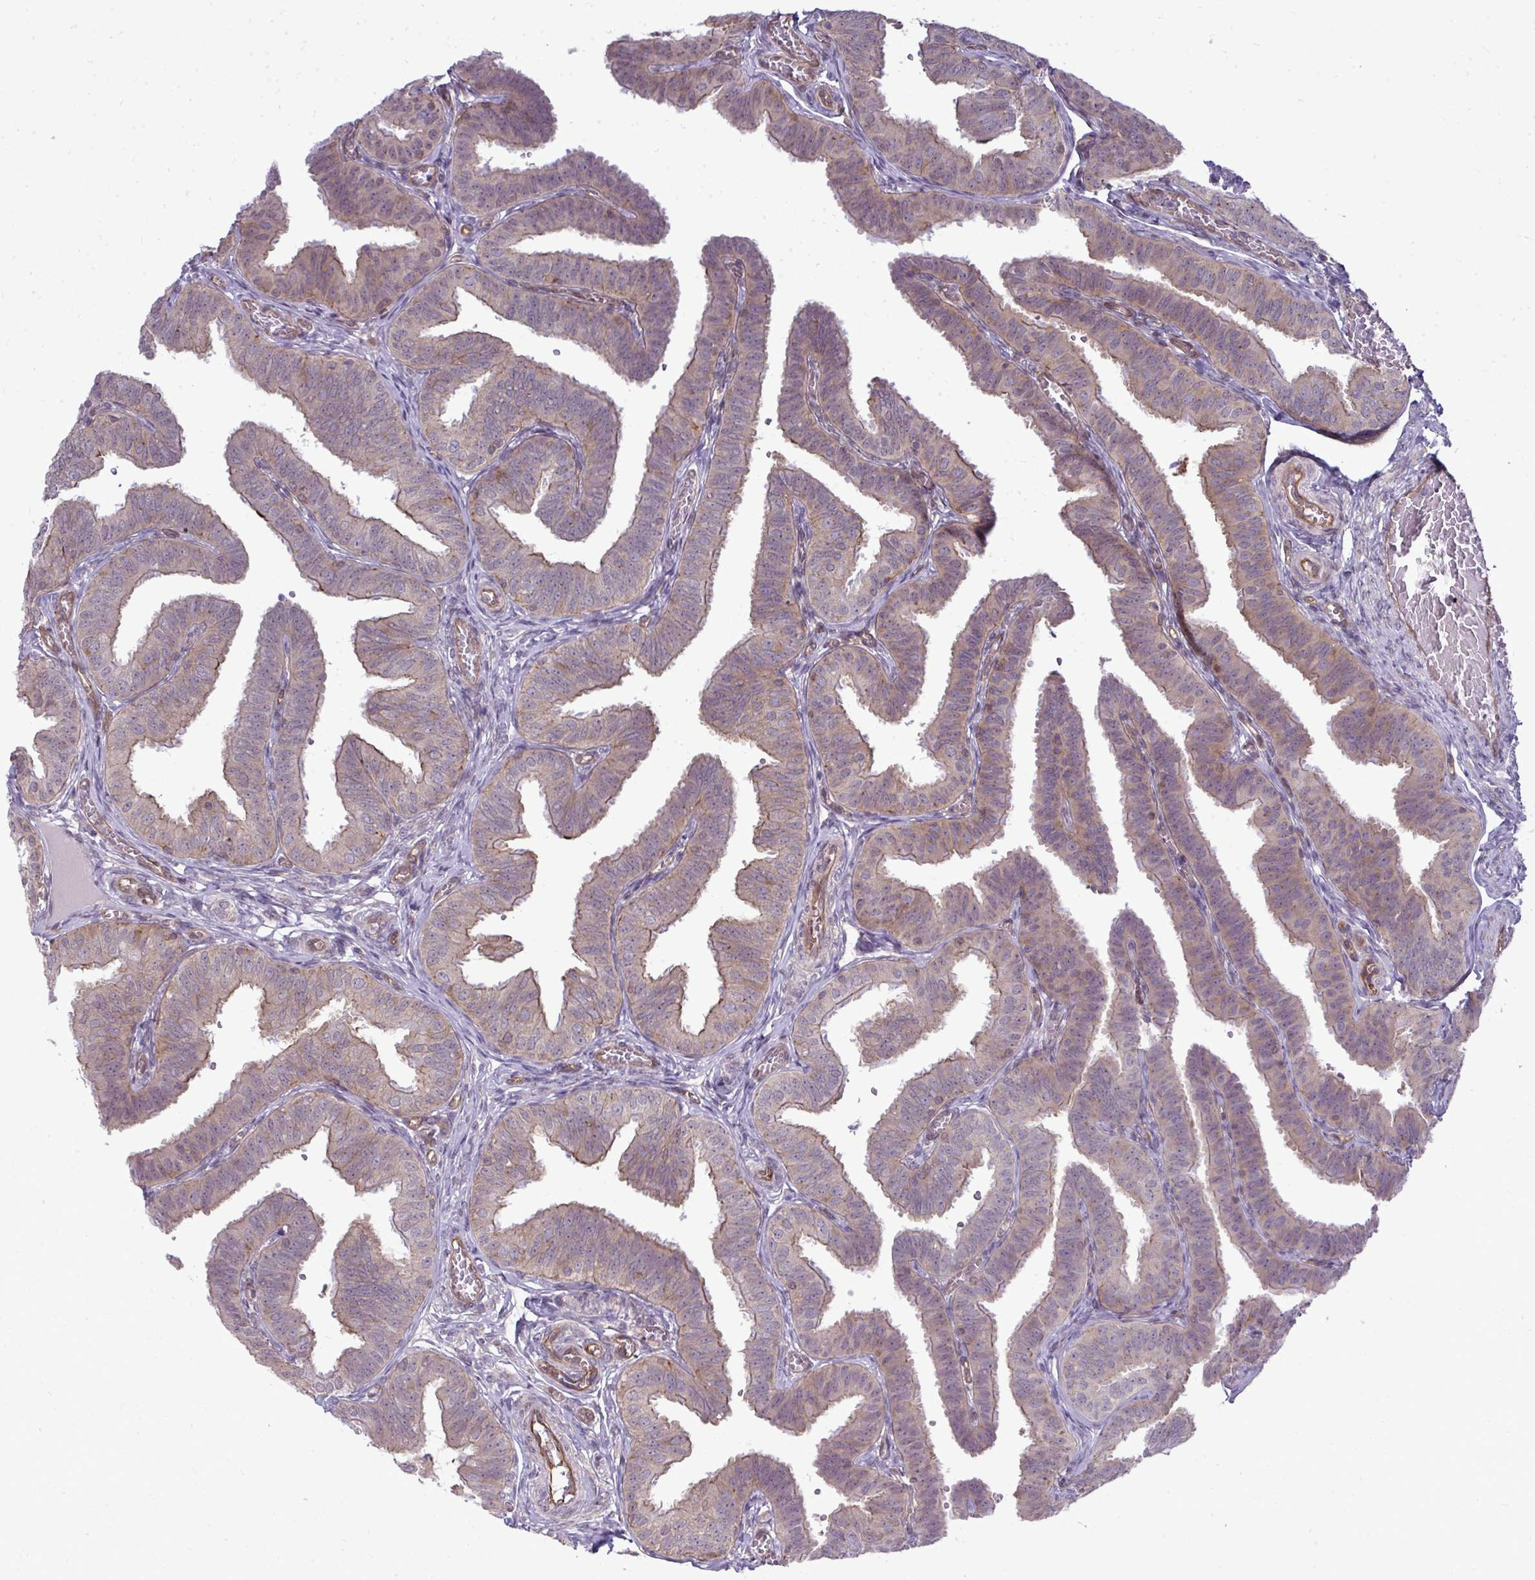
{"staining": {"intensity": "moderate", "quantity": "25%-75%", "location": "cytoplasmic/membranous"}, "tissue": "fallopian tube", "cell_type": "Glandular cells", "image_type": "normal", "snomed": [{"axis": "morphology", "description": "Normal tissue, NOS"}, {"axis": "topography", "description": "Fallopian tube"}], "caption": "Immunohistochemistry (IHC) micrograph of unremarkable fallopian tube stained for a protein (brown), which shows medium levels of moderate cytoplasmic/membranous positivity in approximately 25%-75% of glandular cells.", "gene": "FUT10", "patient": {"sex": "female", "age": 25}}